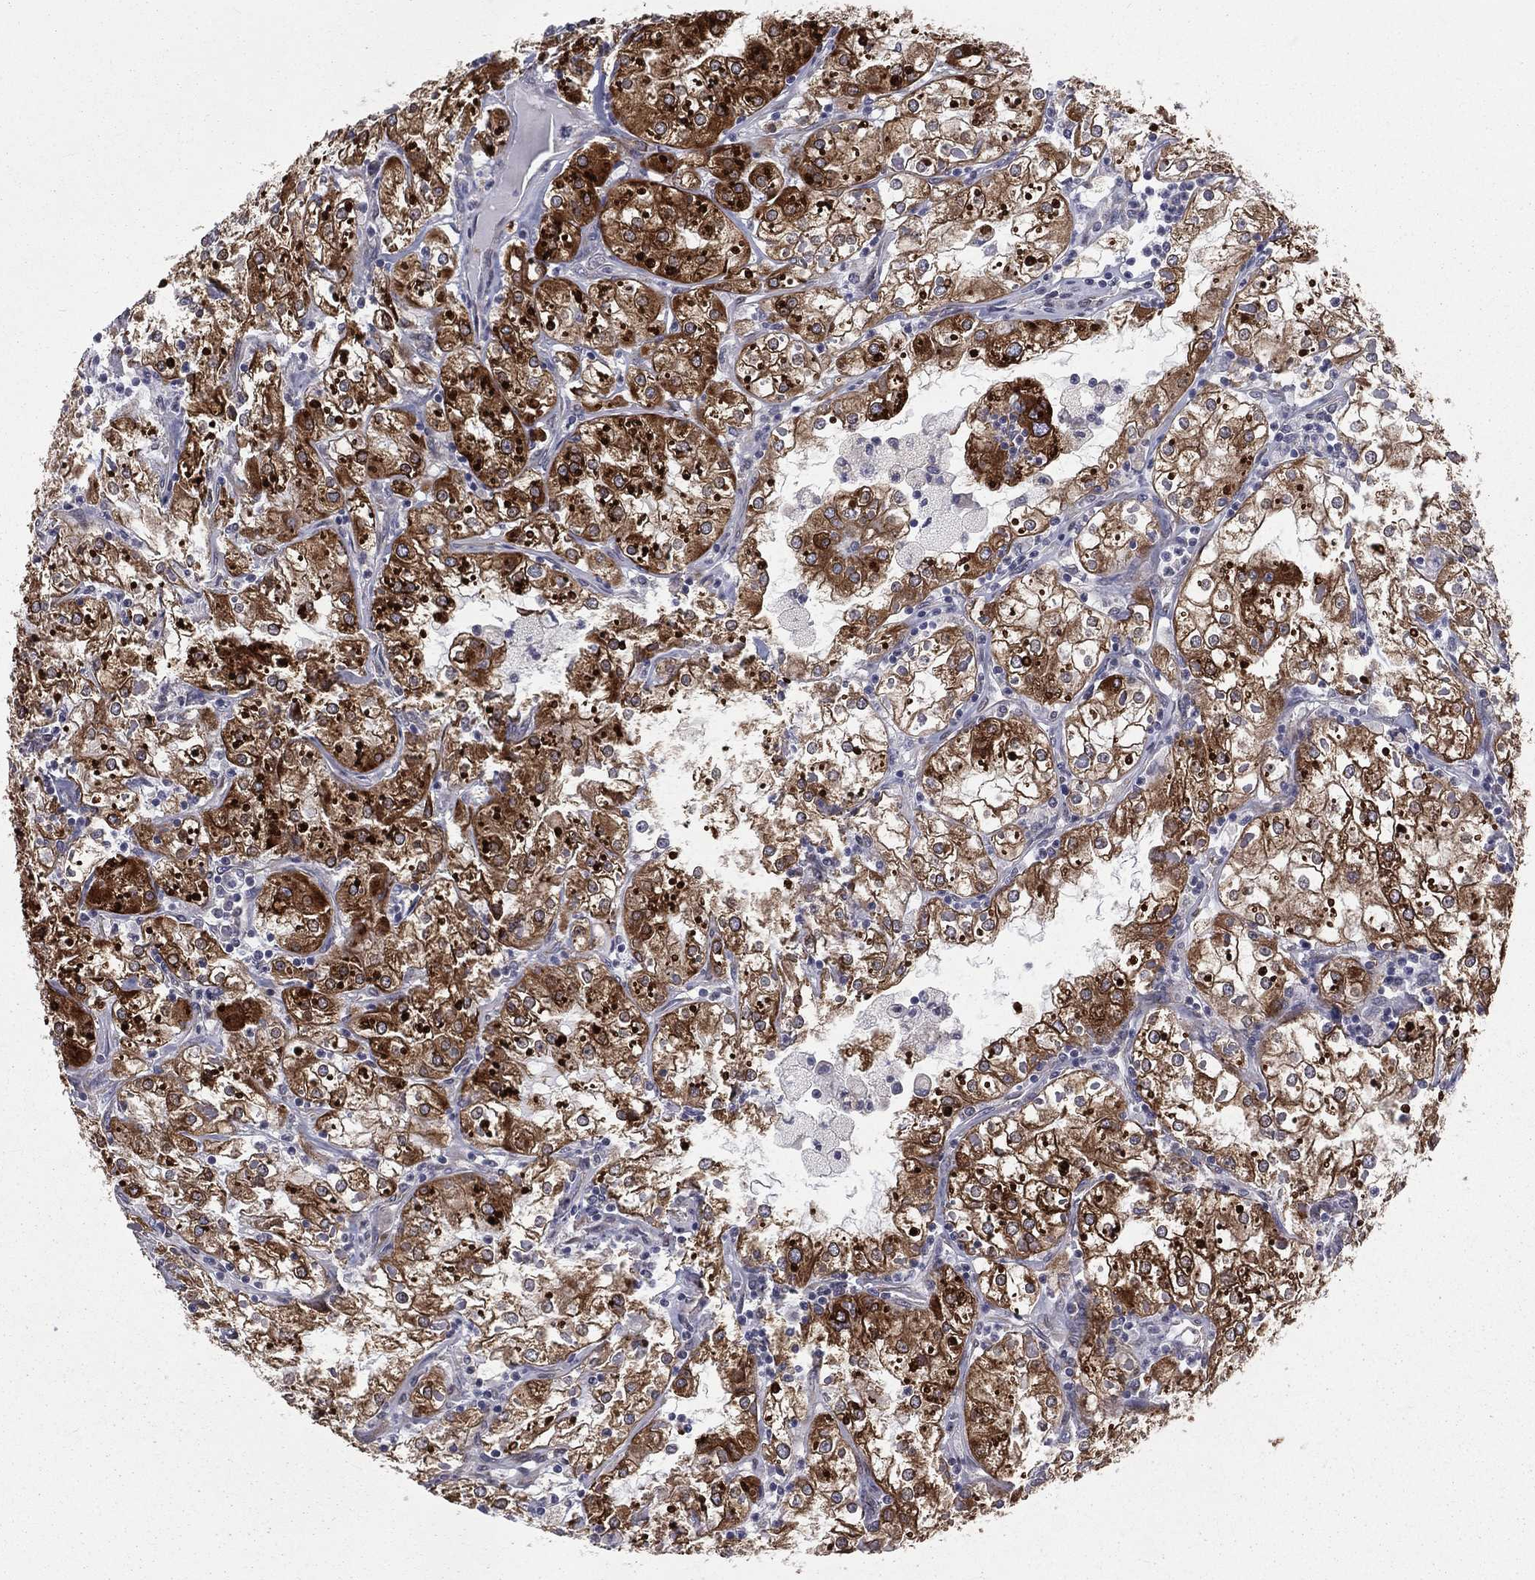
{"staining": {"intensity": "strong", "quantity": ">75%", "location": "cytoplasmic/membranous"}, "tissue": "renal cancer", "cell_type": "Tumor cells", "image_type": "cancer", "snomed": [{"axis": "morphology", "description": "Adenocarcinoma, NOS"}, {"axis": "topography", "description": "Kidney"}], "caption": "Immunohistochemical staining of human renal cancer reveals high levels of strong cytoplasmic/membranous protein expression in approximately >75% of tumor cells.", "gene": "PGRMC1", "patient": {"sex": "male", "age": 77}}